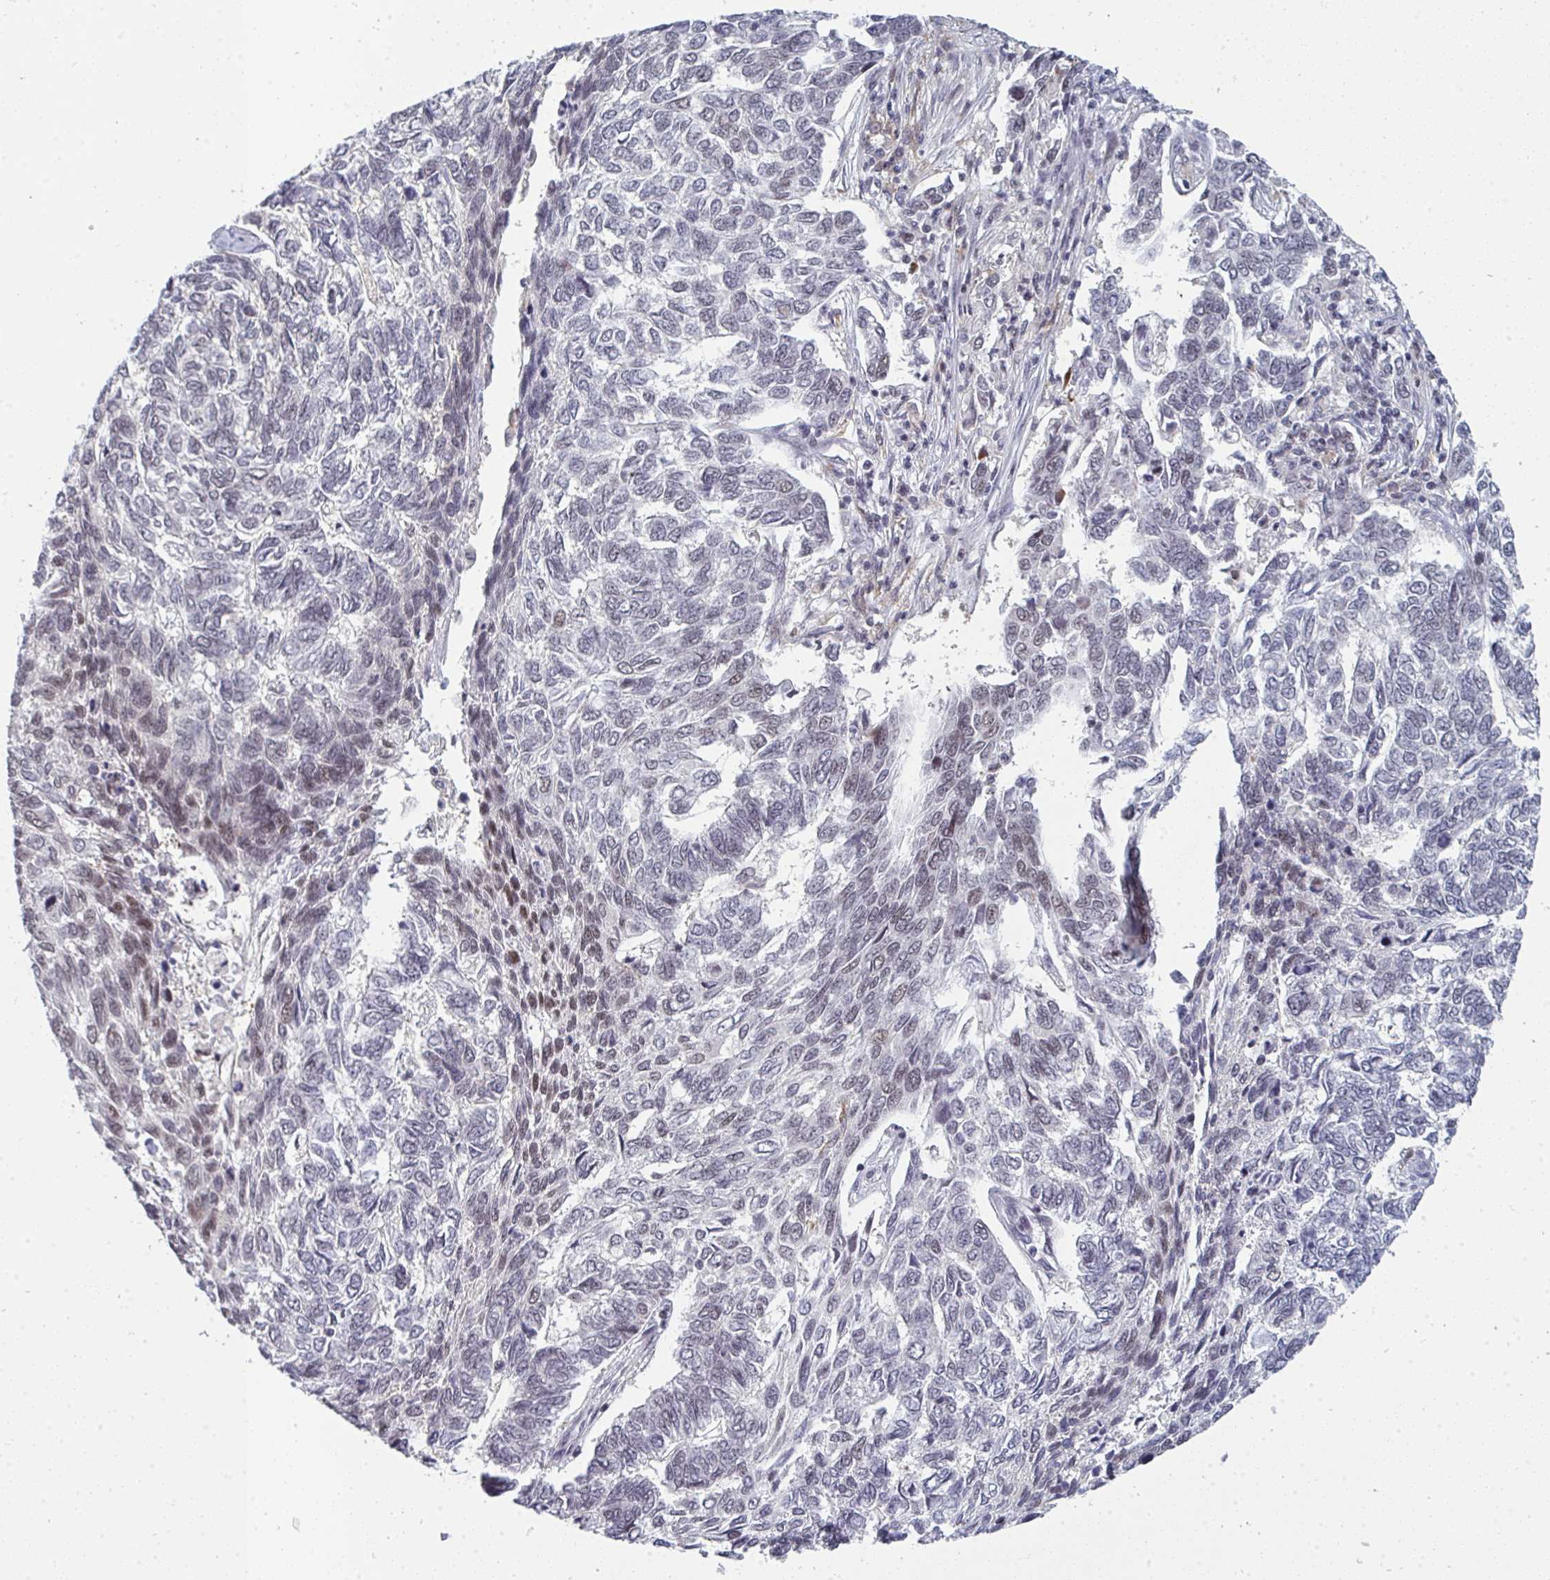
{"staining": {"intensity": "weak", "quantity": "<25%", "location": "nuclear"}, "tissue": "skin cancer", "cell_type": "Tumor cells", "image_type": "cancer", "snomed": [{"axis": "morphology", "description": "Basal cell carcinoma"}, {"axis": "topography", "description": "Skin"}], "caption": "High power microscopy histopathology image of an immunohistochemistry (IHC) photomicrograph of skin cancer (basal cell carcinoma), revealing no significant positivity in tumor cells.", "gene": "ATF1", "patient": {"sex": "female", "age": 65}}